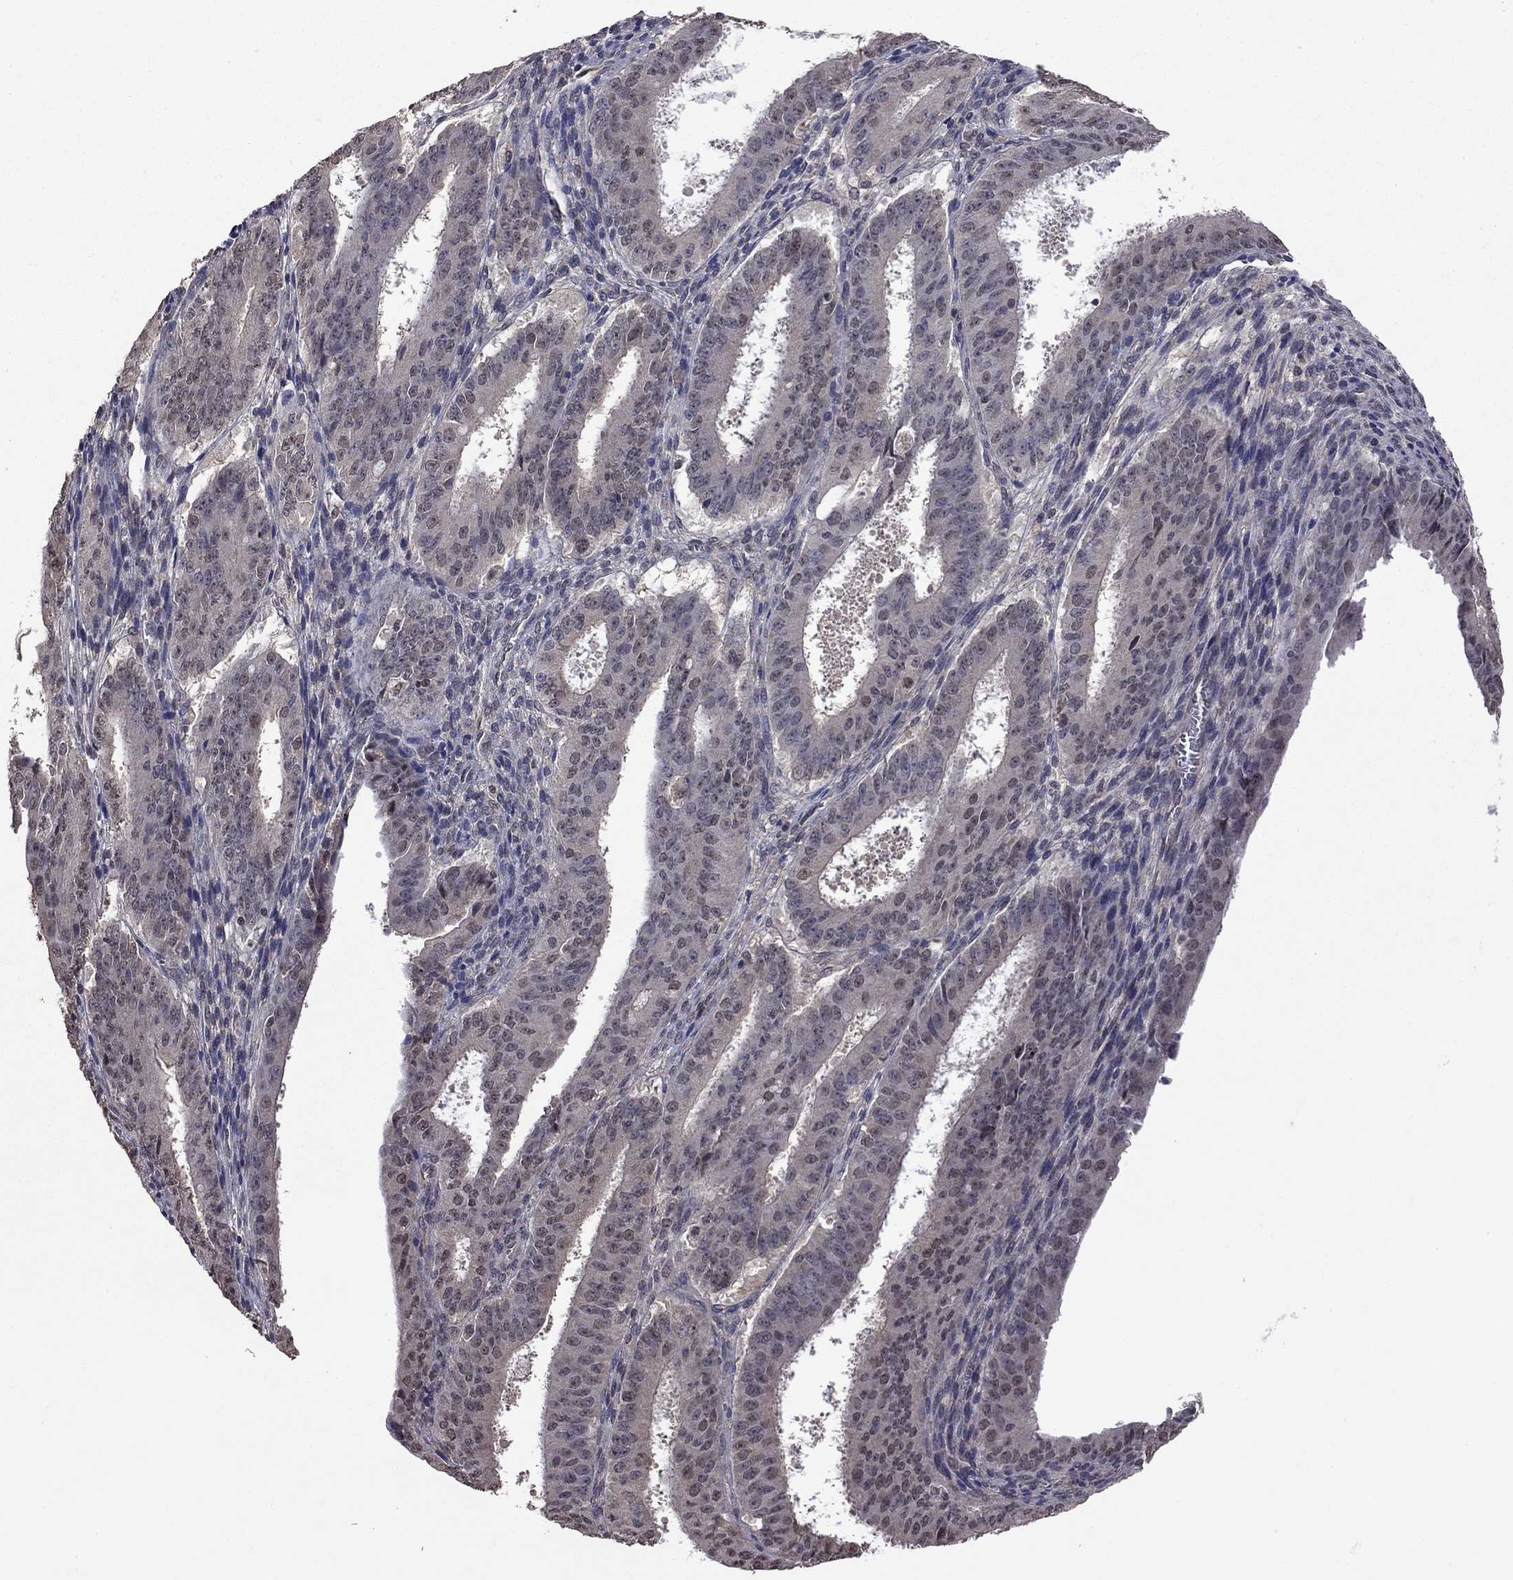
{"staining": {"intensity": "weak", "quantity": "<25%", "location": "cytoplasmic/membranous"}, "tissue": "ovarian cancer", "cell_type": "Tumor cells", "image_type": "cancer", "snomed": [{"axis": "morphology", "description": "Carcinoma, endometroid"}, {"axis": "topography", "description": "Ovary"}], "caption": "Photomicrograph shows no significant protein positivity in tumor cells of ovarian endometroid carcinoma.", "gene": "TSNARE1", "patient": {"sex": "female", "age": 42}}